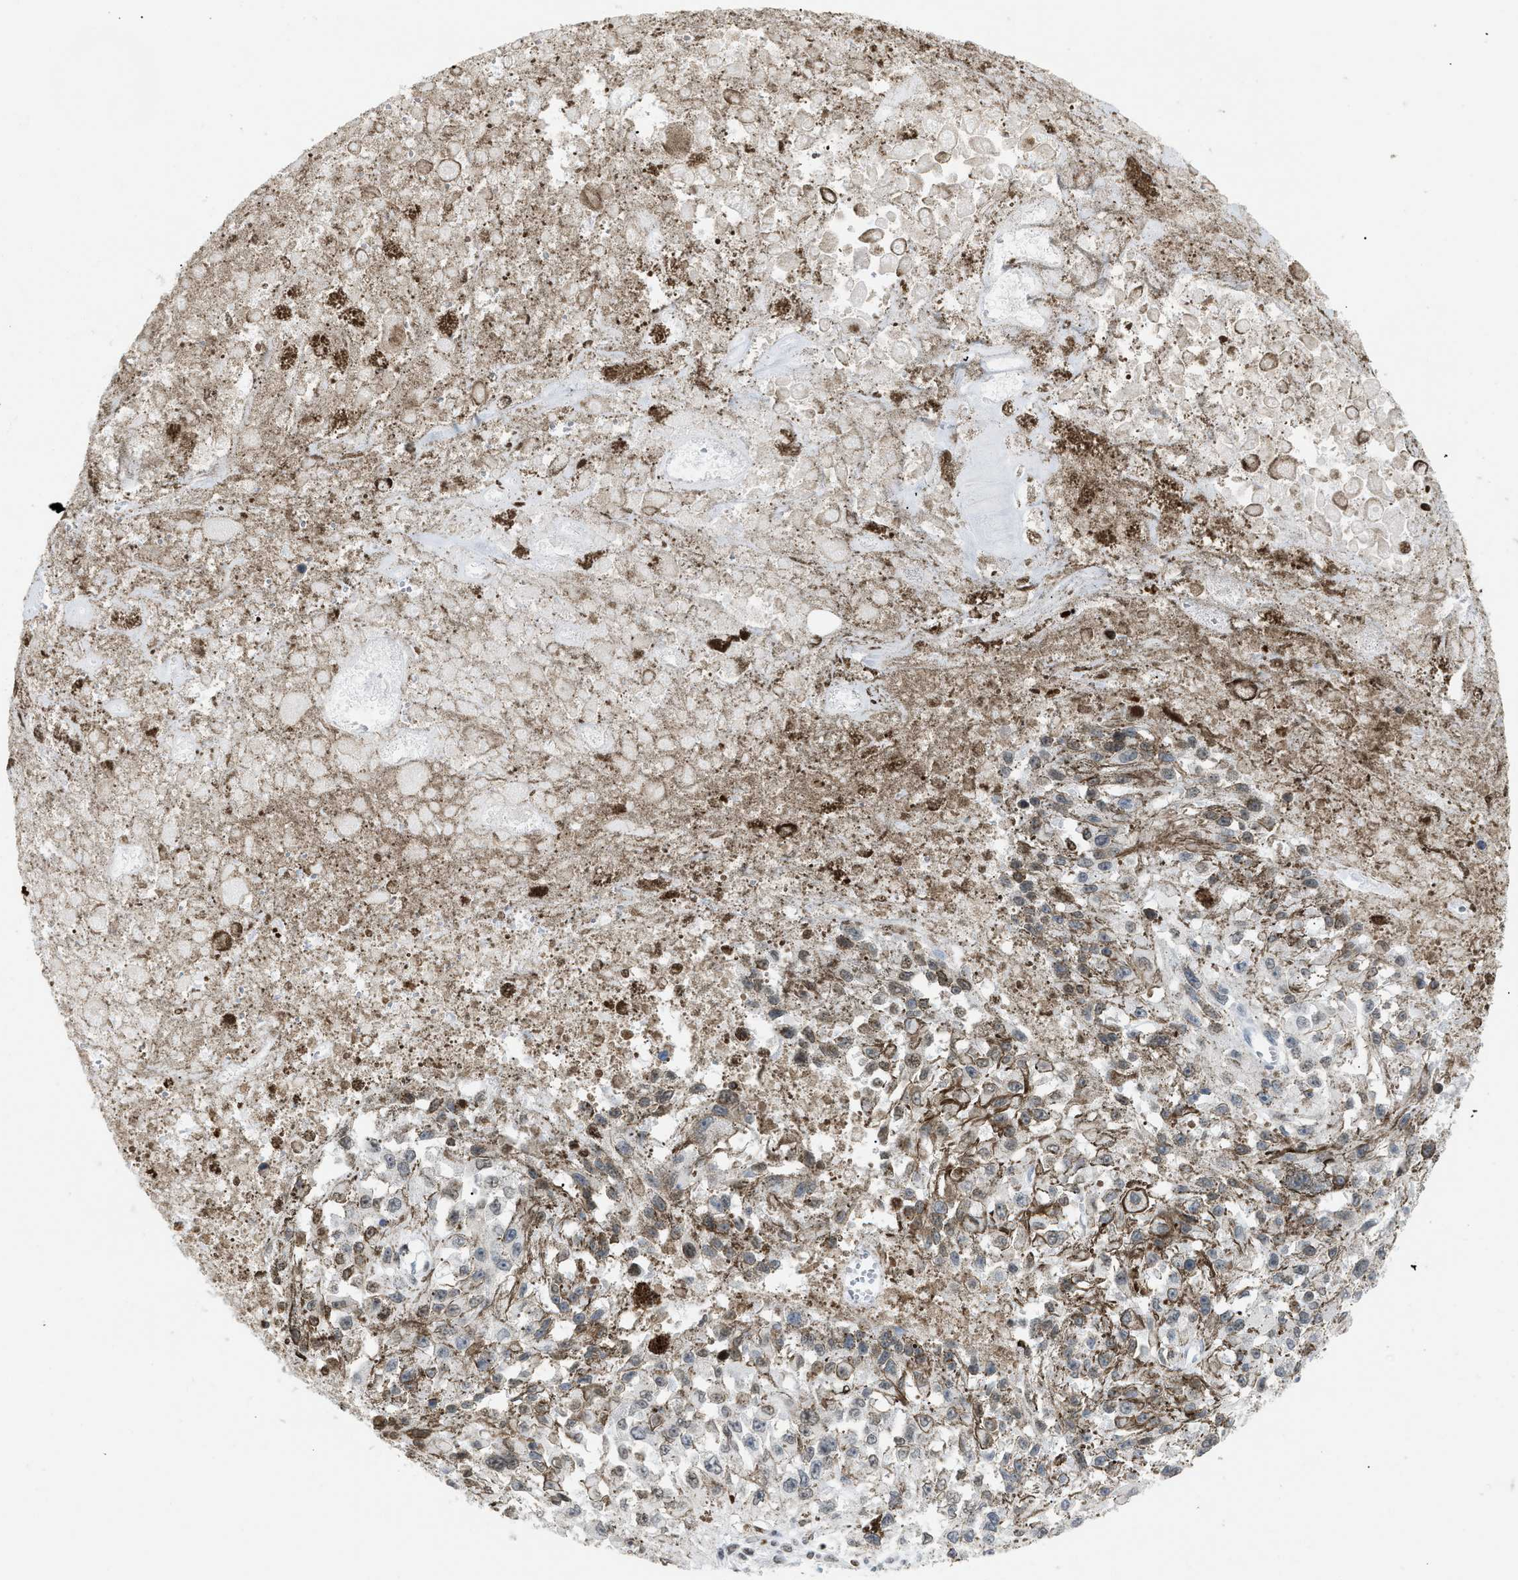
{"staining": {"intensity": "weak", "quantity": "25%-75%", "location": "nuclear"}, "tissue": "melanoma", "cell_type": "Tumor cells", "image_type": "cancer", "snomed": [{"axis": "morphology", "description": "Malignant melanoma, Metastatic site"}, {"axis": "topography", "description": "Lymph node"}], "caption": "A high-resolution micrograph shows immunohistochemistry (IHC) staining of melanoma, which displays weak nuclear expression in approximately 25%-75% of tumor cells.", "gene": "HMGN2", "patient": {"sex": "male", "age": 59}}